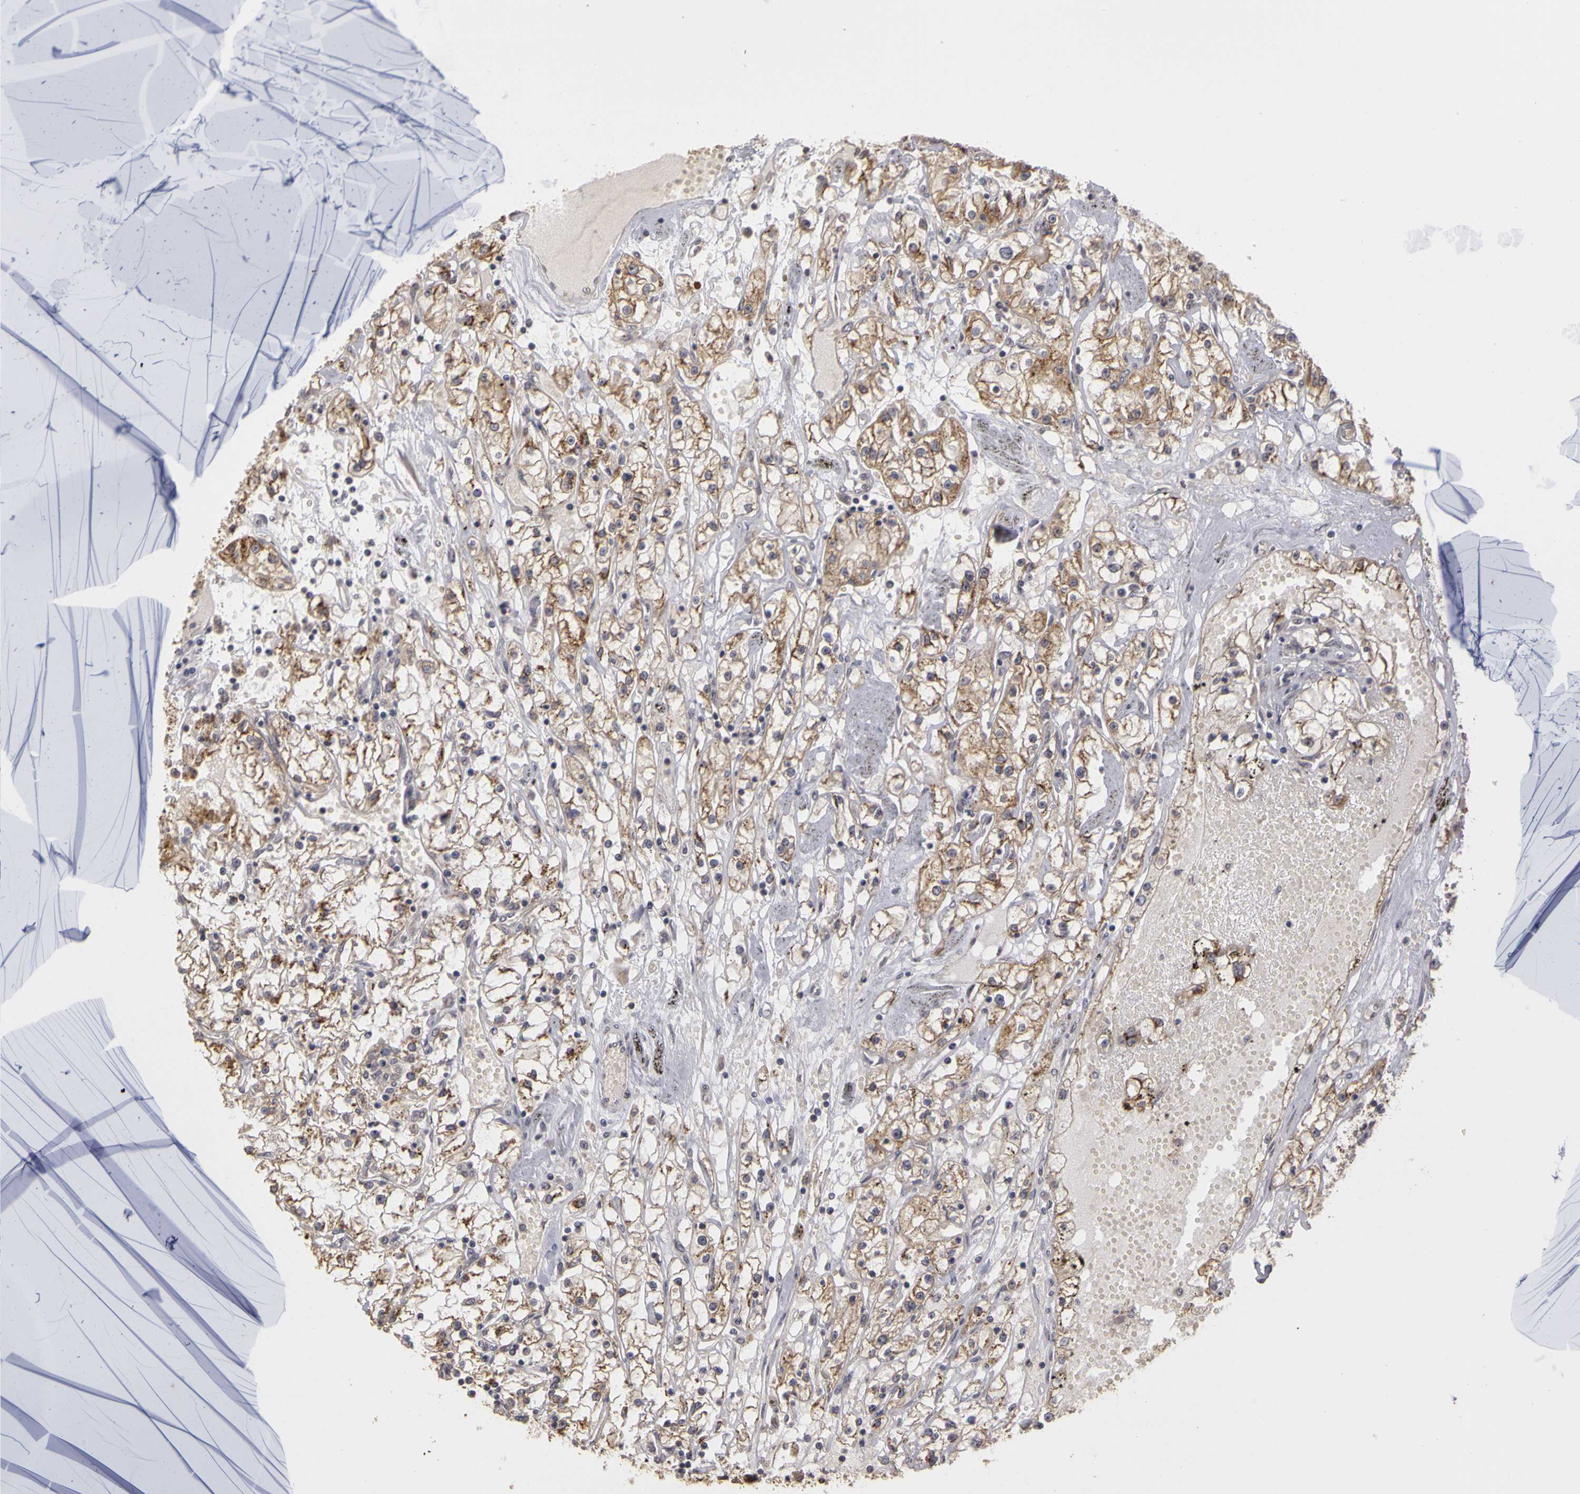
{"staining": {"intensity": "moderate", "quantity": "25%-75%", "location": "cytoplasmic/membranous"}, "tissue": "renal cancer", "cell_type": "Tumor cells", "image_type": "cancer", "snomed": [{"axis": "morphology", "description": "Adenocarcinoma, NOS"}, {"axis": "topography", "description": "Kidney"}], "caption": "Moderate cytoplasmic/membranous protein staining is seen in about 25%-75% of tumor cells in renal cancer (adenocarcinoma). Immunohistochemistry (ihc) stains the protein of interest in brown and the nuclei are stained blue.", "gene": "FRMD7", "patient": {"sex": "male", "age": 56}}